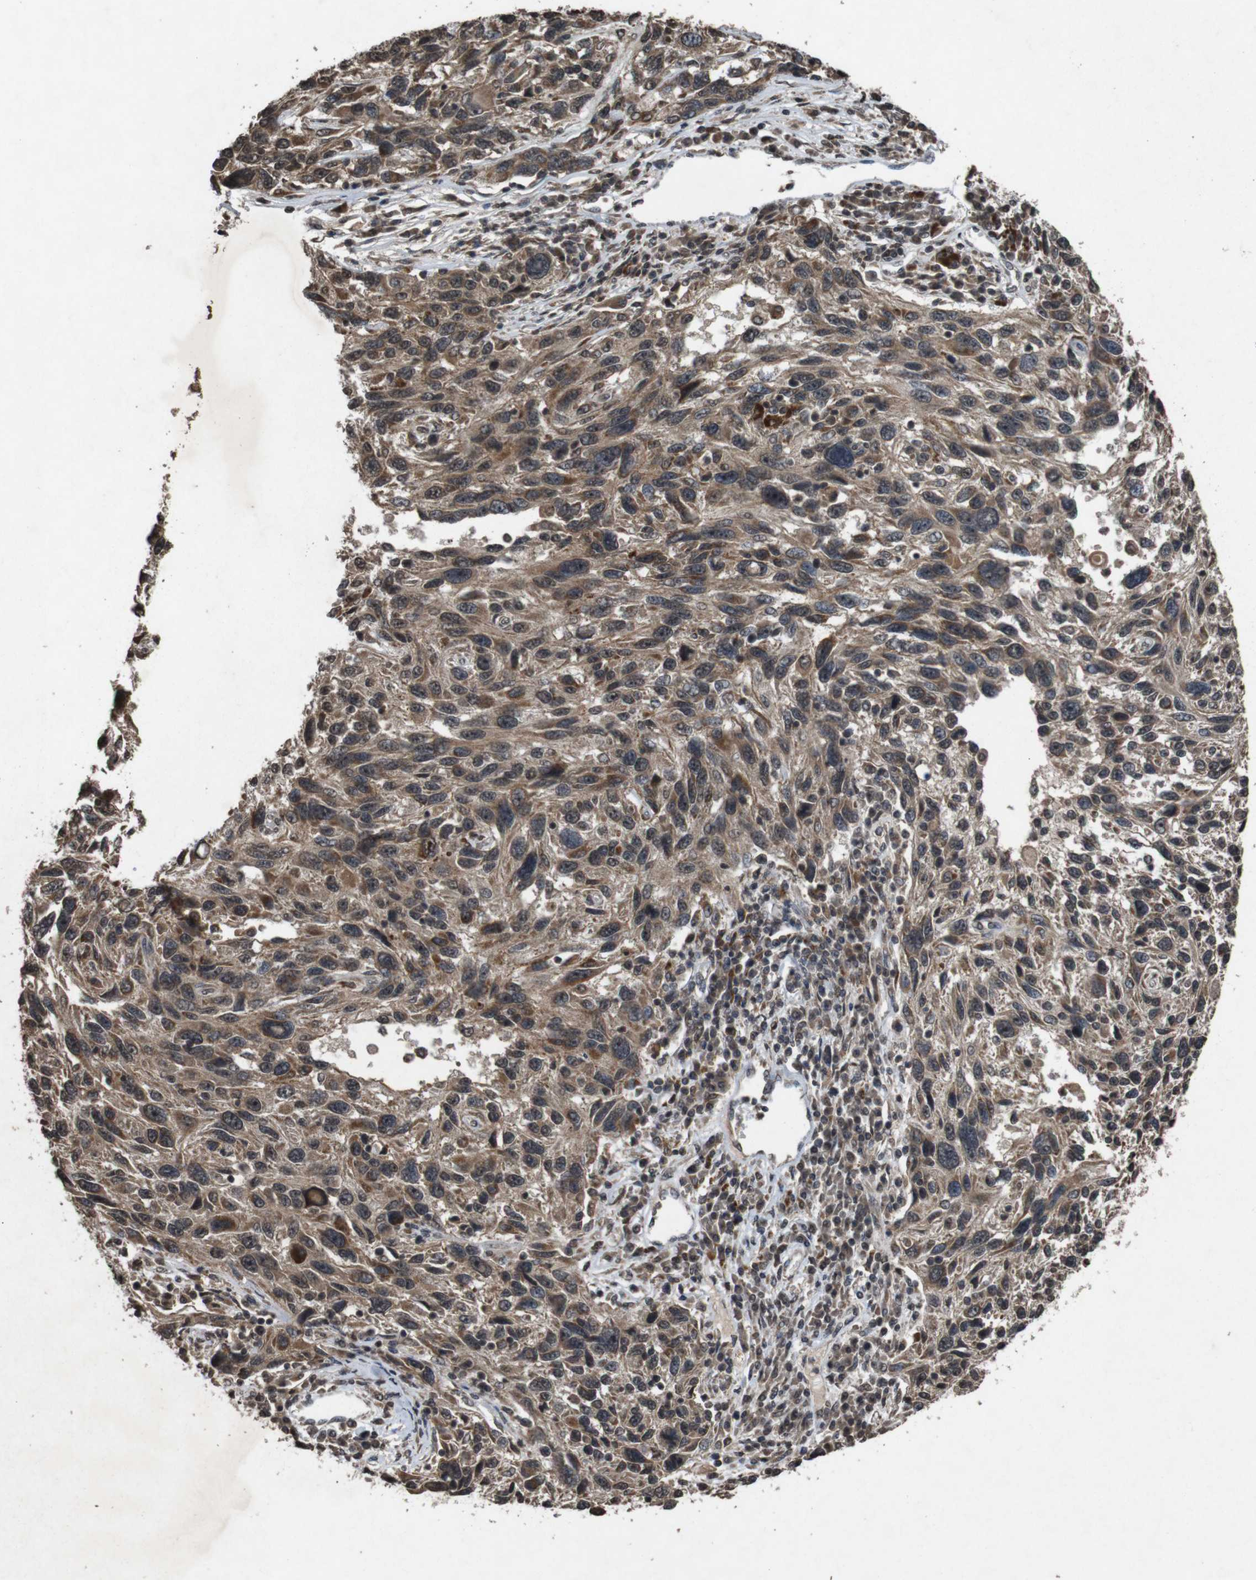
{"staining": {"intensity": "moderate", "quantity": ">75%", "location": "cytoplasmic/membranous"}, "tissue": "melanoma", "cell_type": "Tumor cells", "image_type": "cancer", "snomed": [{"axis": "morphology", "description": "Malignant melanoma, NOS"}, {"axis": "topography", "description": "Skin"}], "caption": "DAB immunohistochemical staining of human melanoma shows moderate cytoplasmic/membranous protein expression in about >75% of tumor cells.", "gene": "SORL1", "patient": {"sex": "male", "age": 53}}